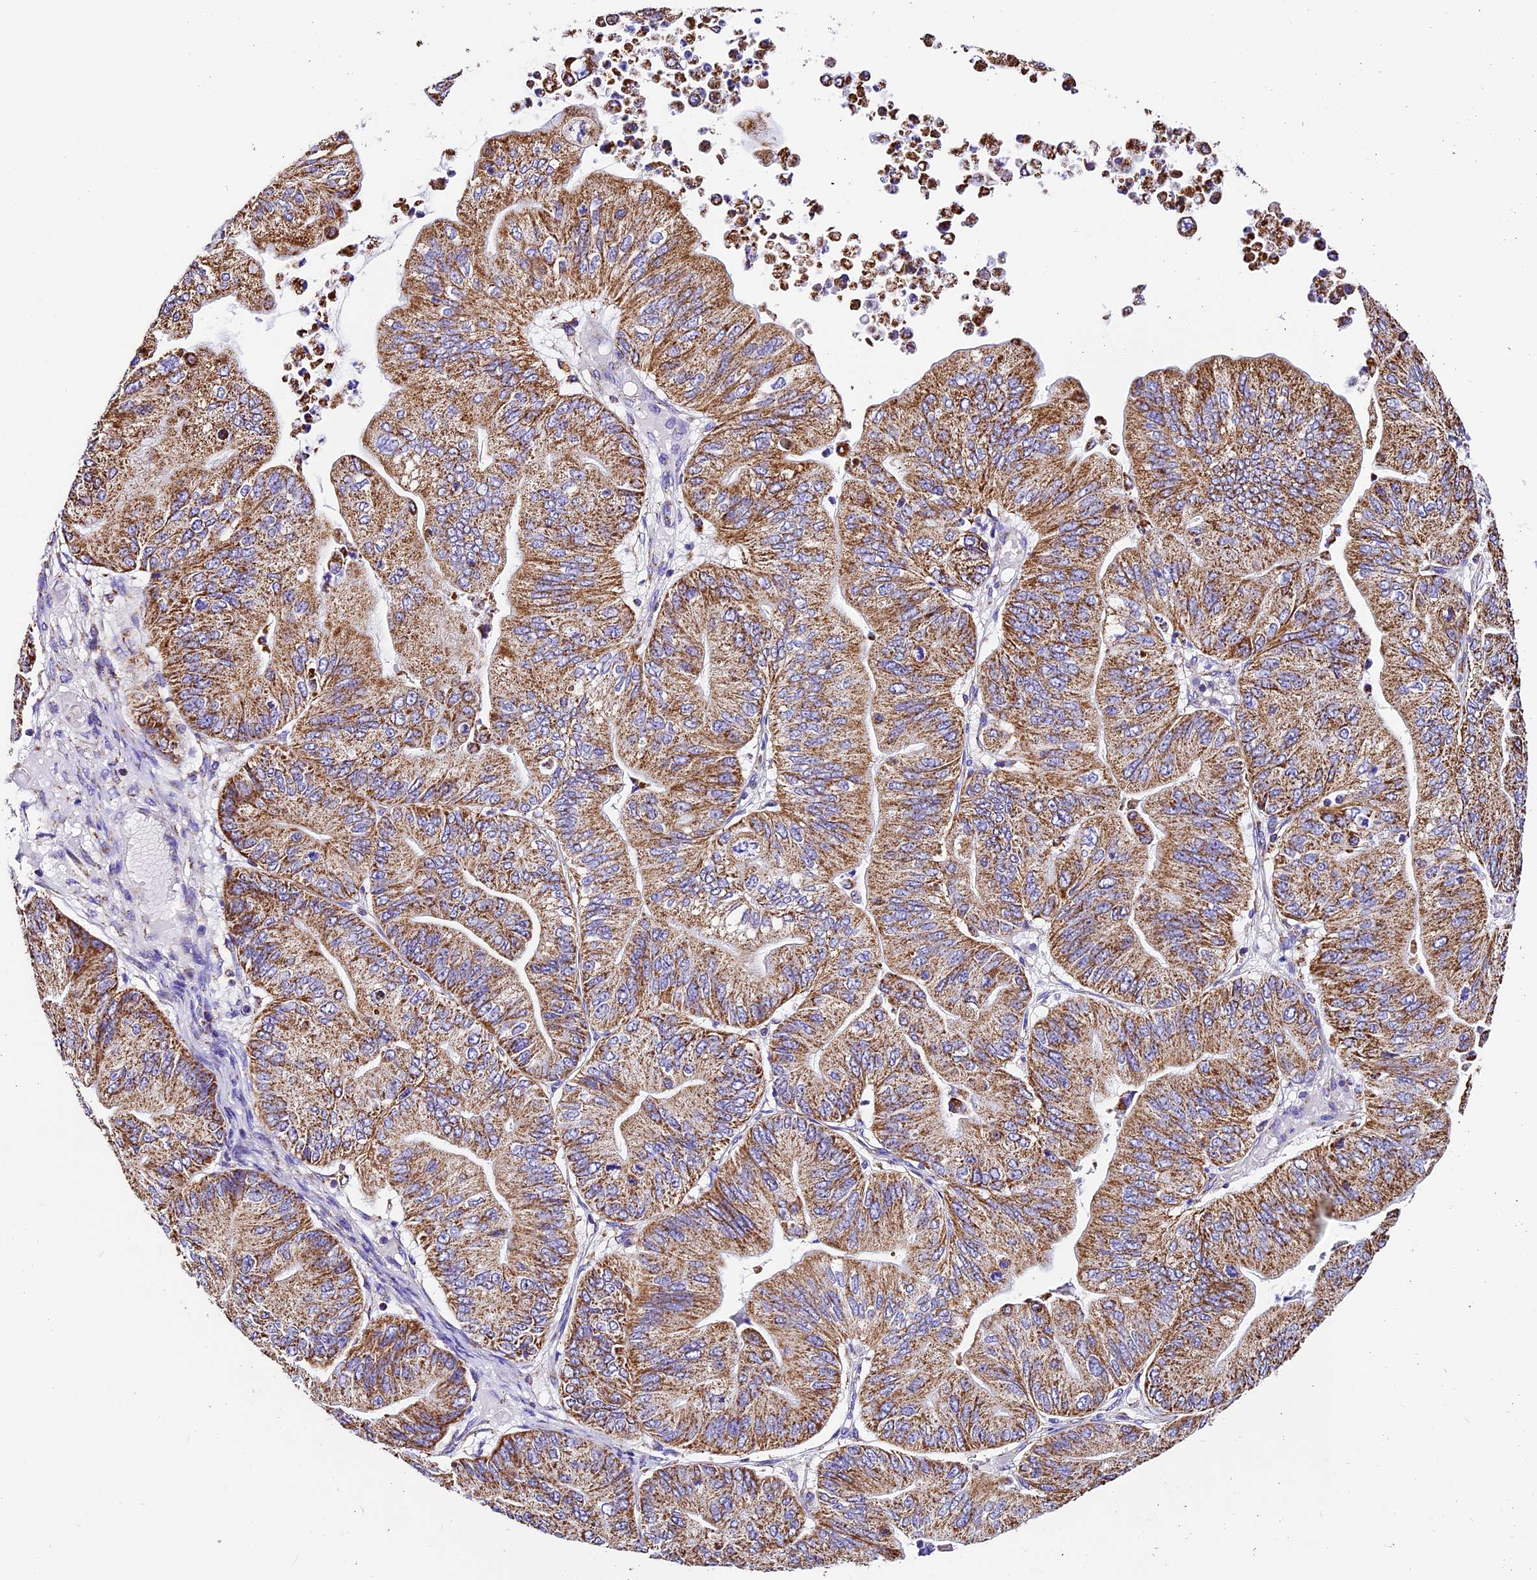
{"staining": {"intensity": "moderate", "quantity": ">75%", "location": "cytoplasmic/membranous"}, "tissue": "ovarian cancer", "cell_type": "Tumor cells", "image_type": "cancer", "snomed": [{"axis": "morphology", "description": "Cystadenocarcinoma, mucinous, NOS"}, {"axis": "topography", "description": "Ovary"}], "caption": "An IHC image of tumor tissue is shown. Protein staining in brown highlights moderate cytoplasmic/membranous positivity in mucinous cystadenocarcinoma (ovarian) within tumor cells. (IHC, brightfield microscopy, high magnification).", "gene": "DCAF5", "patient": {"sex": "female", "age": 61}}